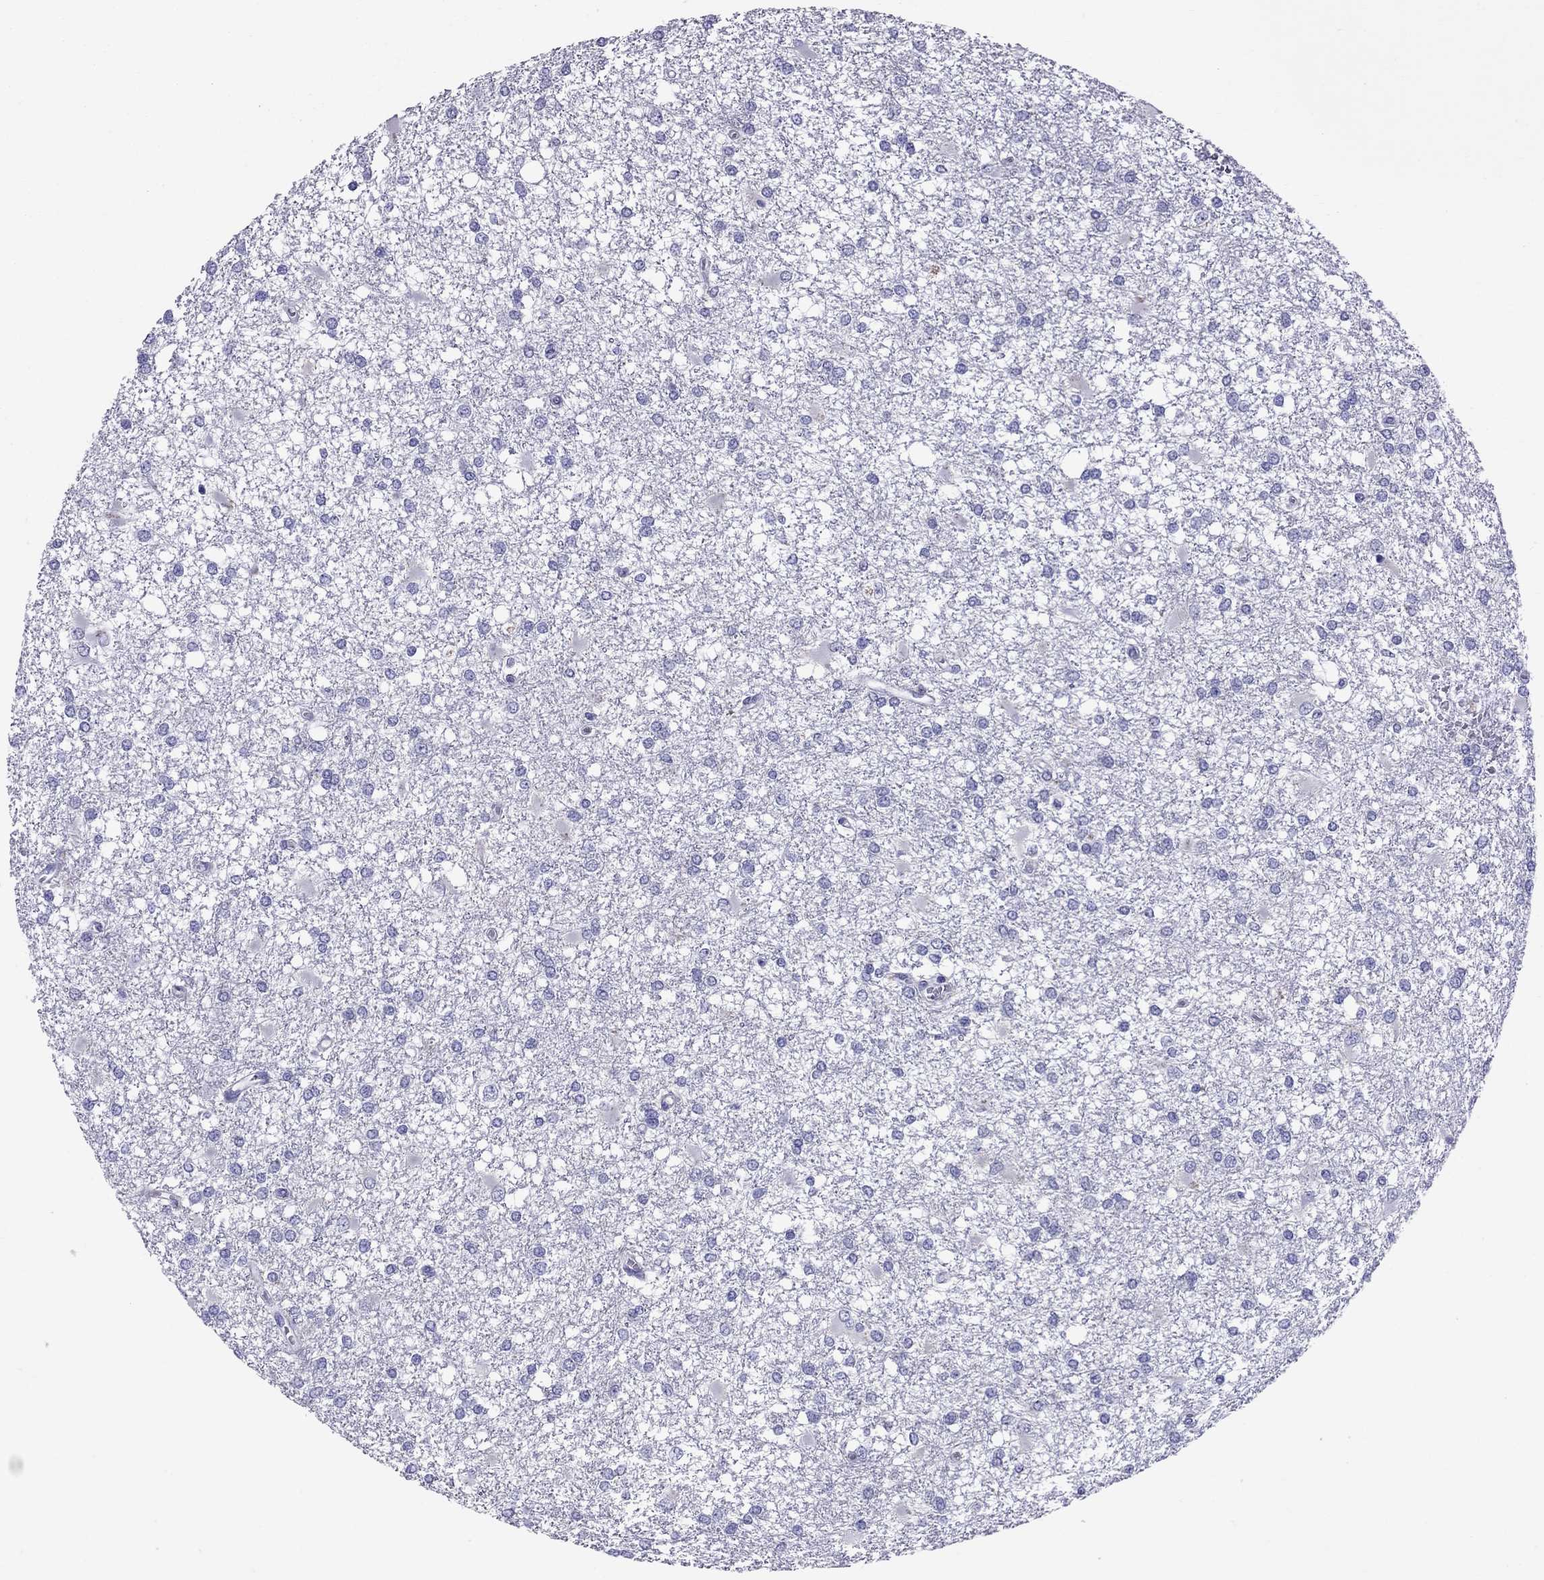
{"staining": {"intensity": "negative", "quantity": "none", "location": "none"}, "tissue": "glioma", "cell_type": "Tumor cells", "image_type": "cancer", "snomed": [{"axis": "morphology", "description": "Glioma, malignant, High grade"}, {"axis": "topography", "description": "Cerebral cortex"}], "caption": "High magnification brightfield microscopy of glioma stained with DAB (brown) and counterstained with hematoxylin (blue): tumor cells show no significant positivity.", "gene": "TTLL13", "patient": {"sex": "male", "age": 79}}